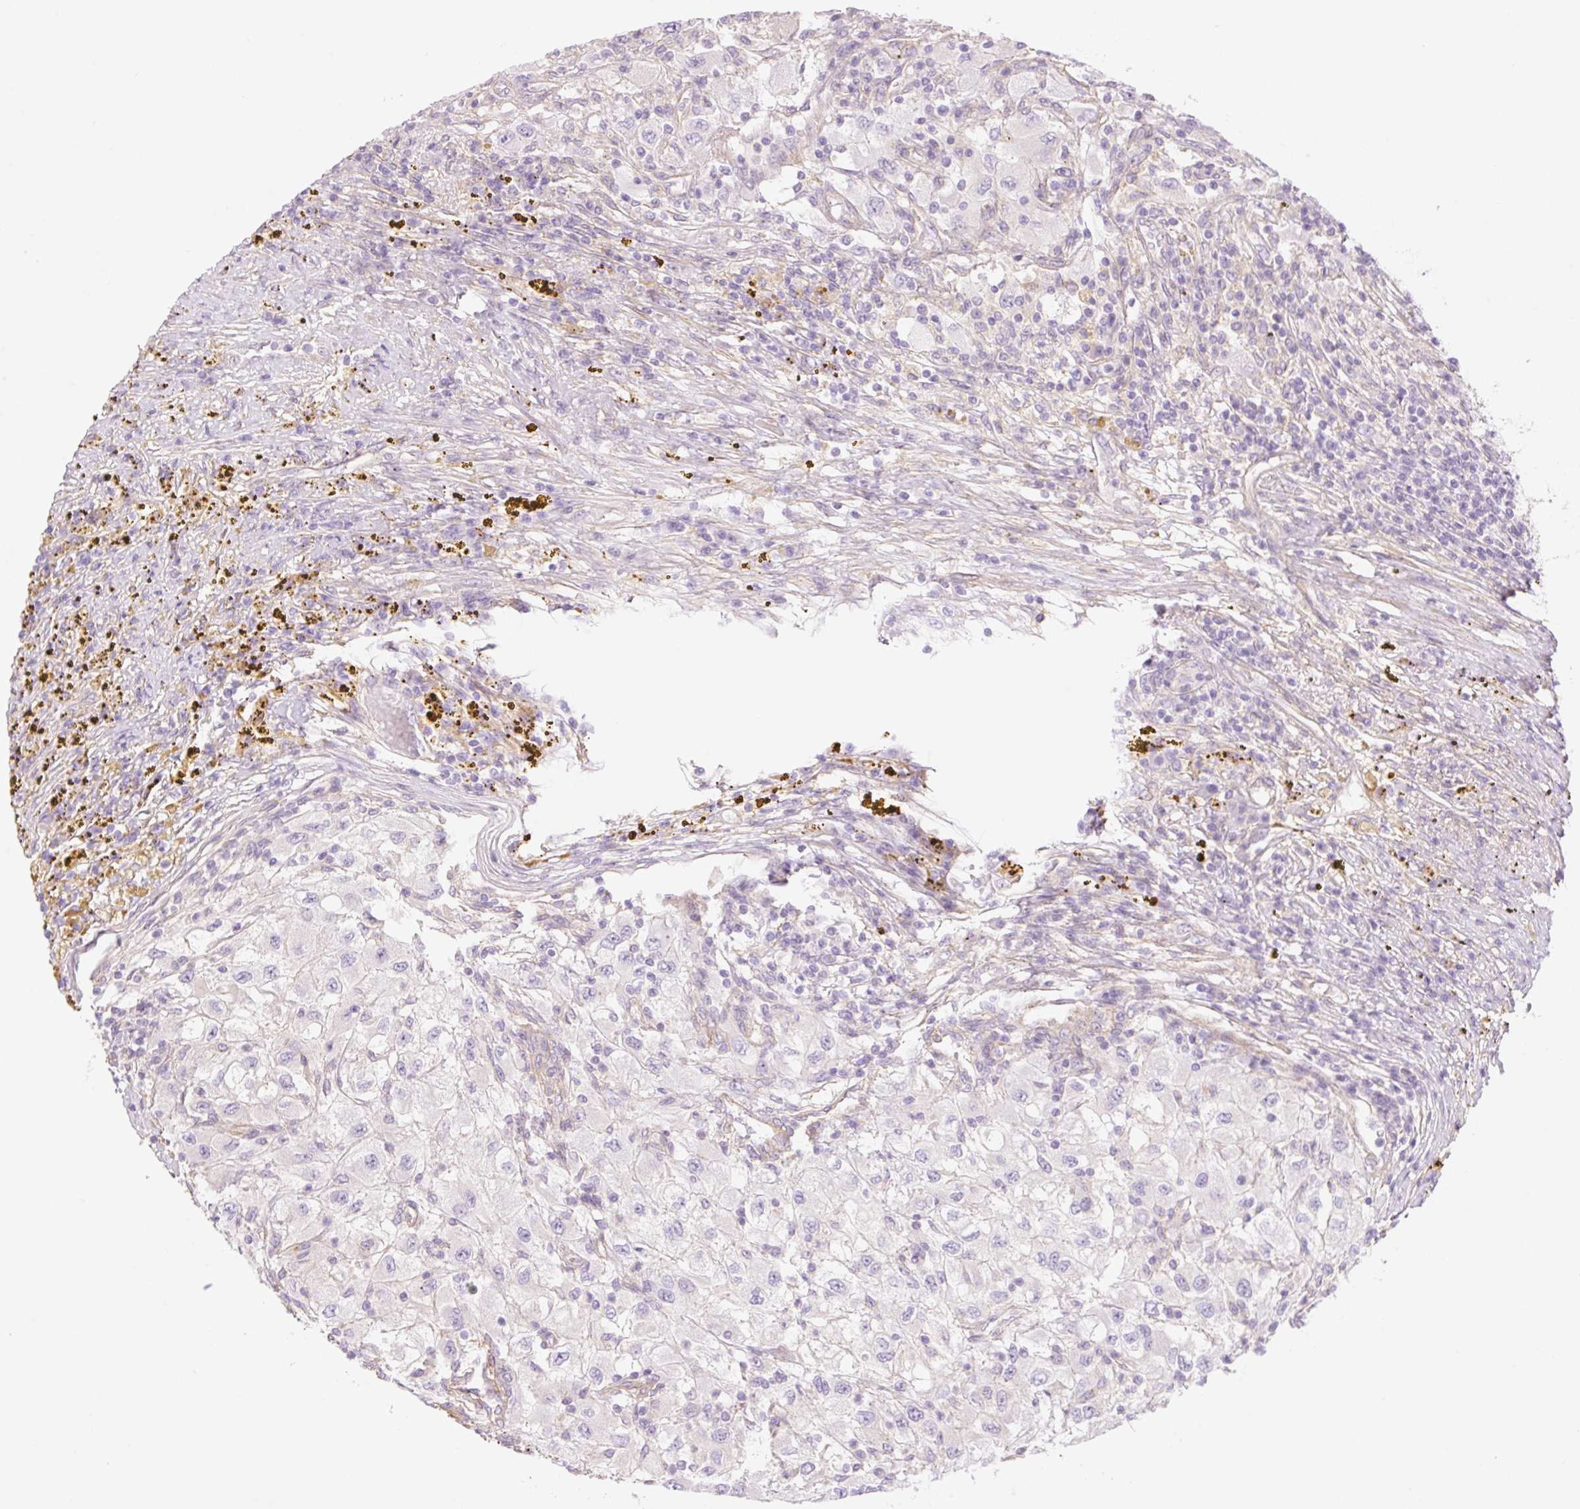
{"staining": {"intensity": "negative", "quantity": "none", "location": "none"}, "tissue": "renal cancer", "cell_type": "Tumor cells", "image_type": "cancer", "snomed": [{"axis": "morphology", "description": "Adenocarcinoma, NOS"}, {"axis": "topography", "description": "Kidney"}], "caption": "Immunohistochemistry image of neoplastic tissue: human renal cancer (adenocarcinoma) stained with DAB (3,3'-diaminobenzidine) demonstrates no significant protein expression in tumor cells. (Brightfield microscopy of DAB immunohistochemistry at high magnification).", "gene": "NLRP5", "patient": {"sex": "female", "age": 67}}